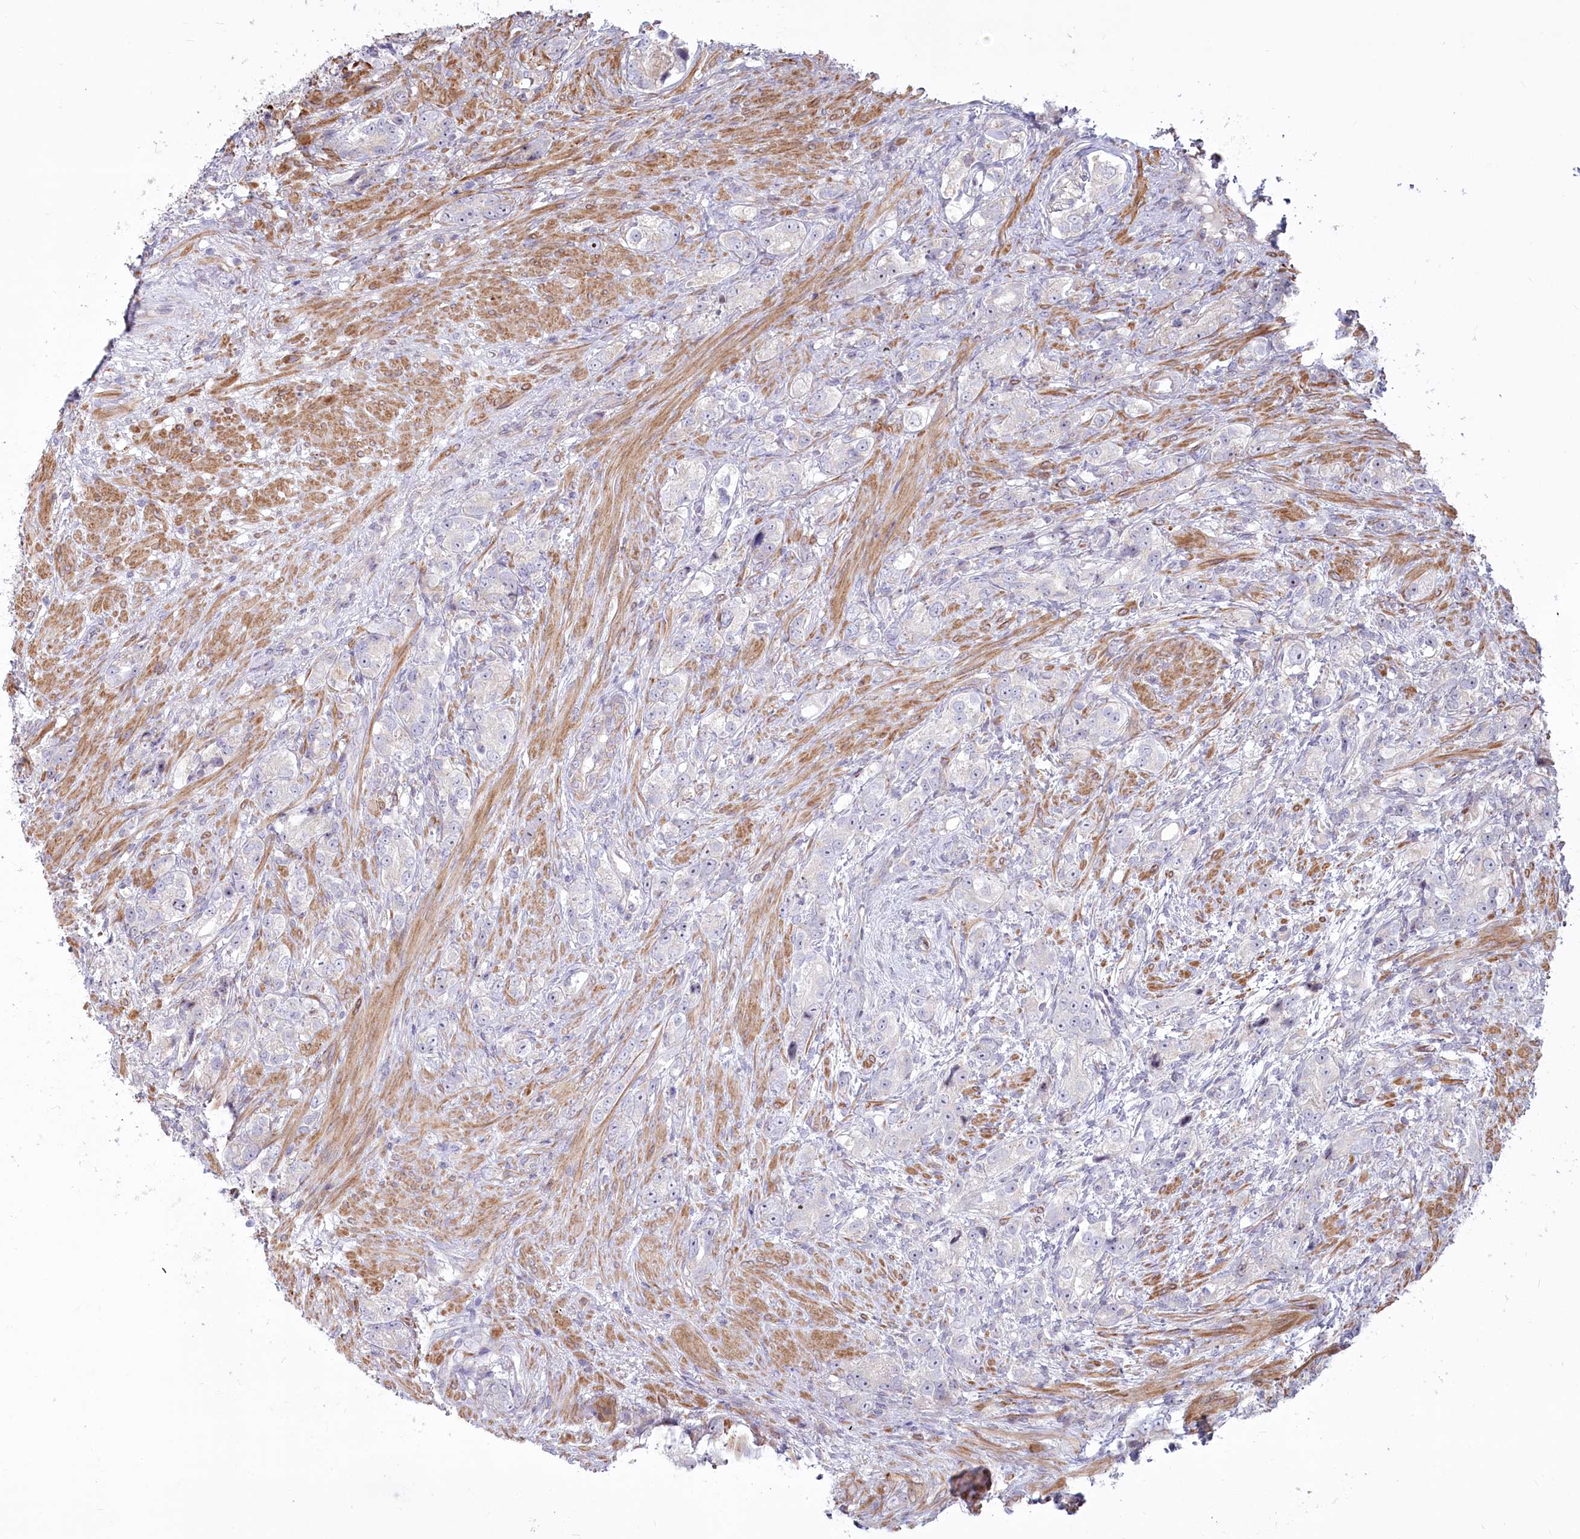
{"staining": {"intensity": "negative", "quantity": "none", "location": "none"}, "tissue": "prostate cancer", "cell_type": "Tumor cells", "image_type": "cancer", "snomed": [{"axis": "morphology", "description": "Adenocarcinoma, High grade"}, {"axis": "topography", "description": "Prostate"}], "caption": "An image of human prostate adenocarcinoma (high-grade) is negative for staining in tumor cells. (DAB (3,3'-diaminobenzidine) immunohistochemistry with hematoxylin counter stain).", "gene": "MTG1", "patient": {"sex": "male", "age": 63}}